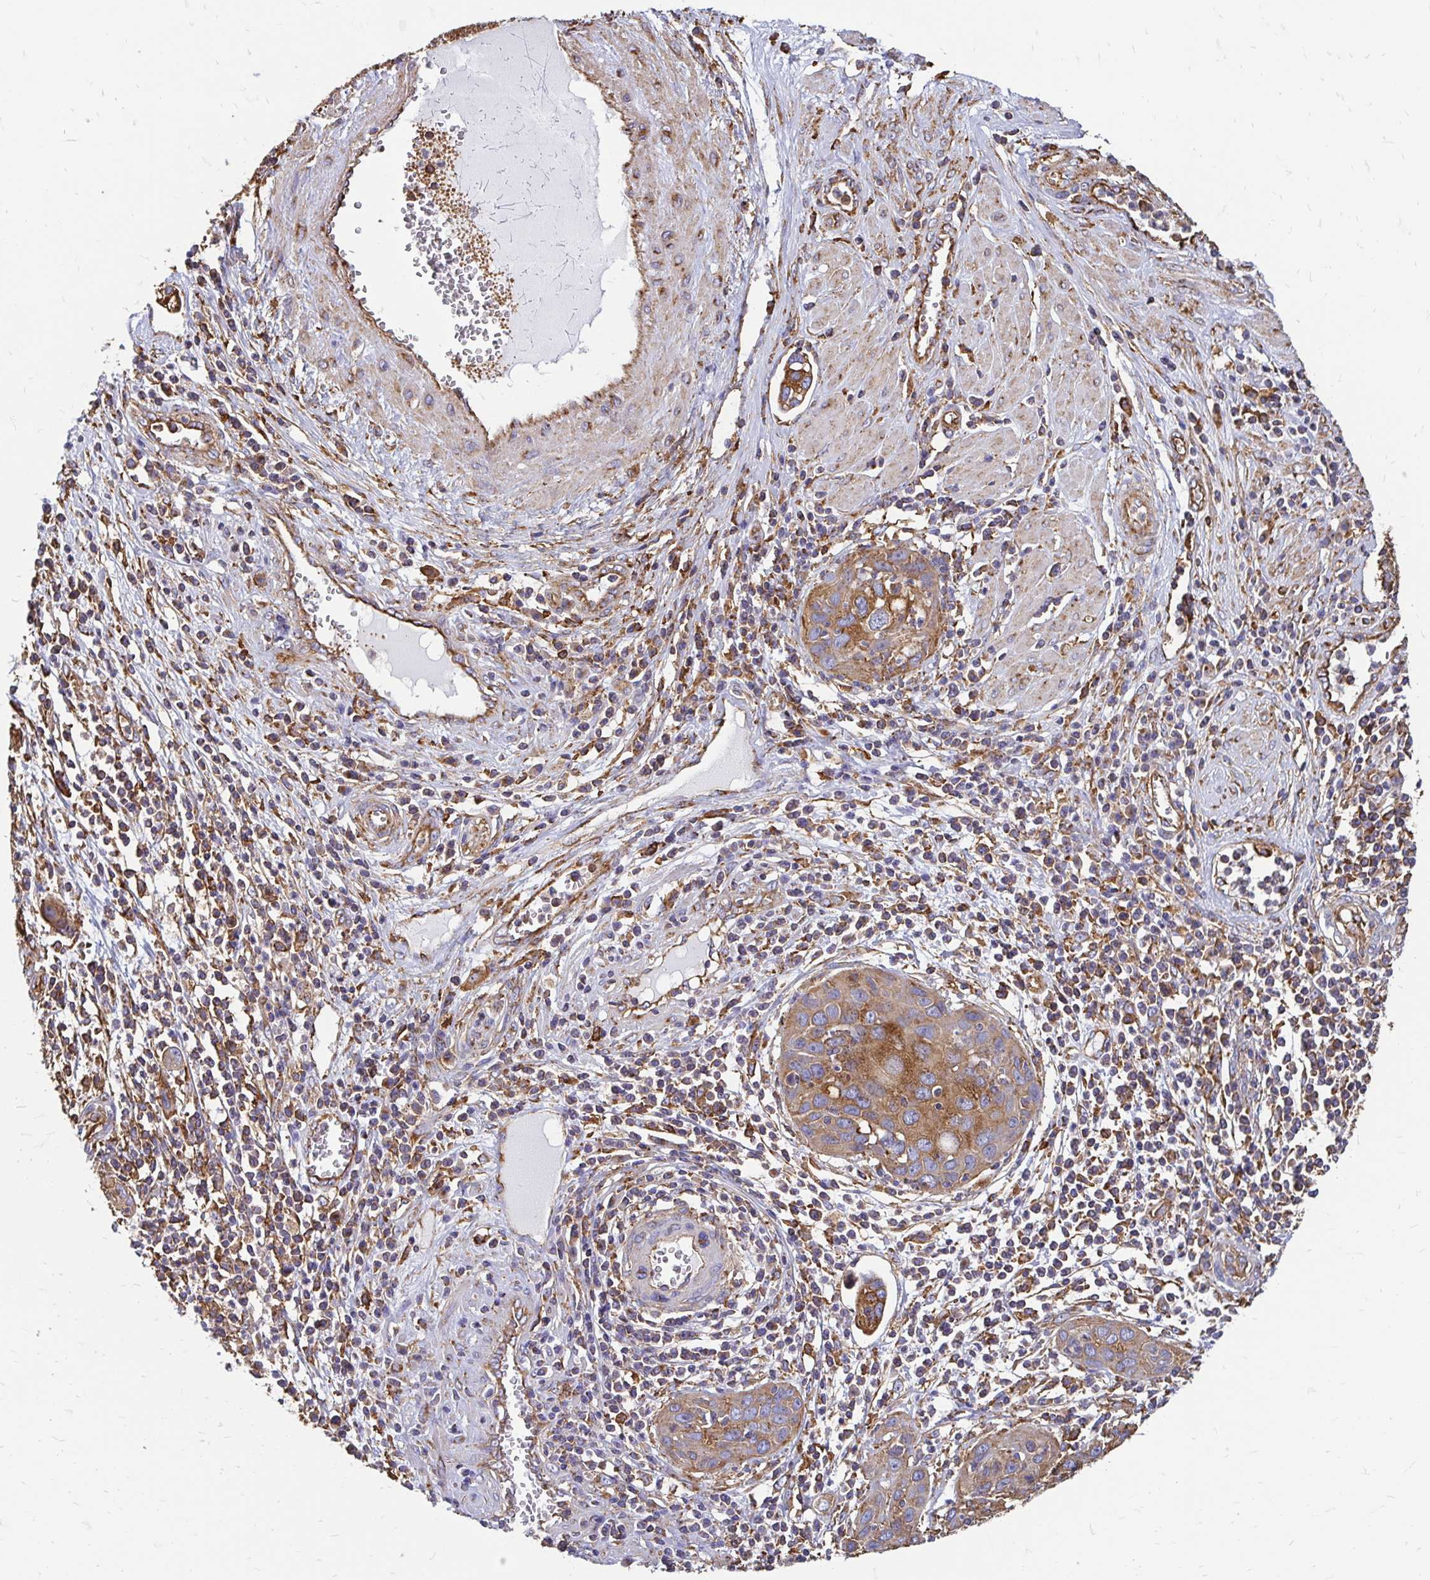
{"staining": {"intensity": "moderate", "quantity": ">75%", "location": "cytoplasmic/membranous"}, "tissue": "cervical cancer", "cell_type": "Tumor cells", "image_type": "cancer", "snomed": [{"axis": "morphology", "description": "Squamous cell carcinoma, NOS"}, {"axis": "topography", "description": "Cervix"}], "caption": "Squamous cell carcinoma (cervical) stained with a protein marker demonstrates moderate staining in tumor cells.", "gene": "CLTC", "patient": {"sex": "female", "age": 36}}